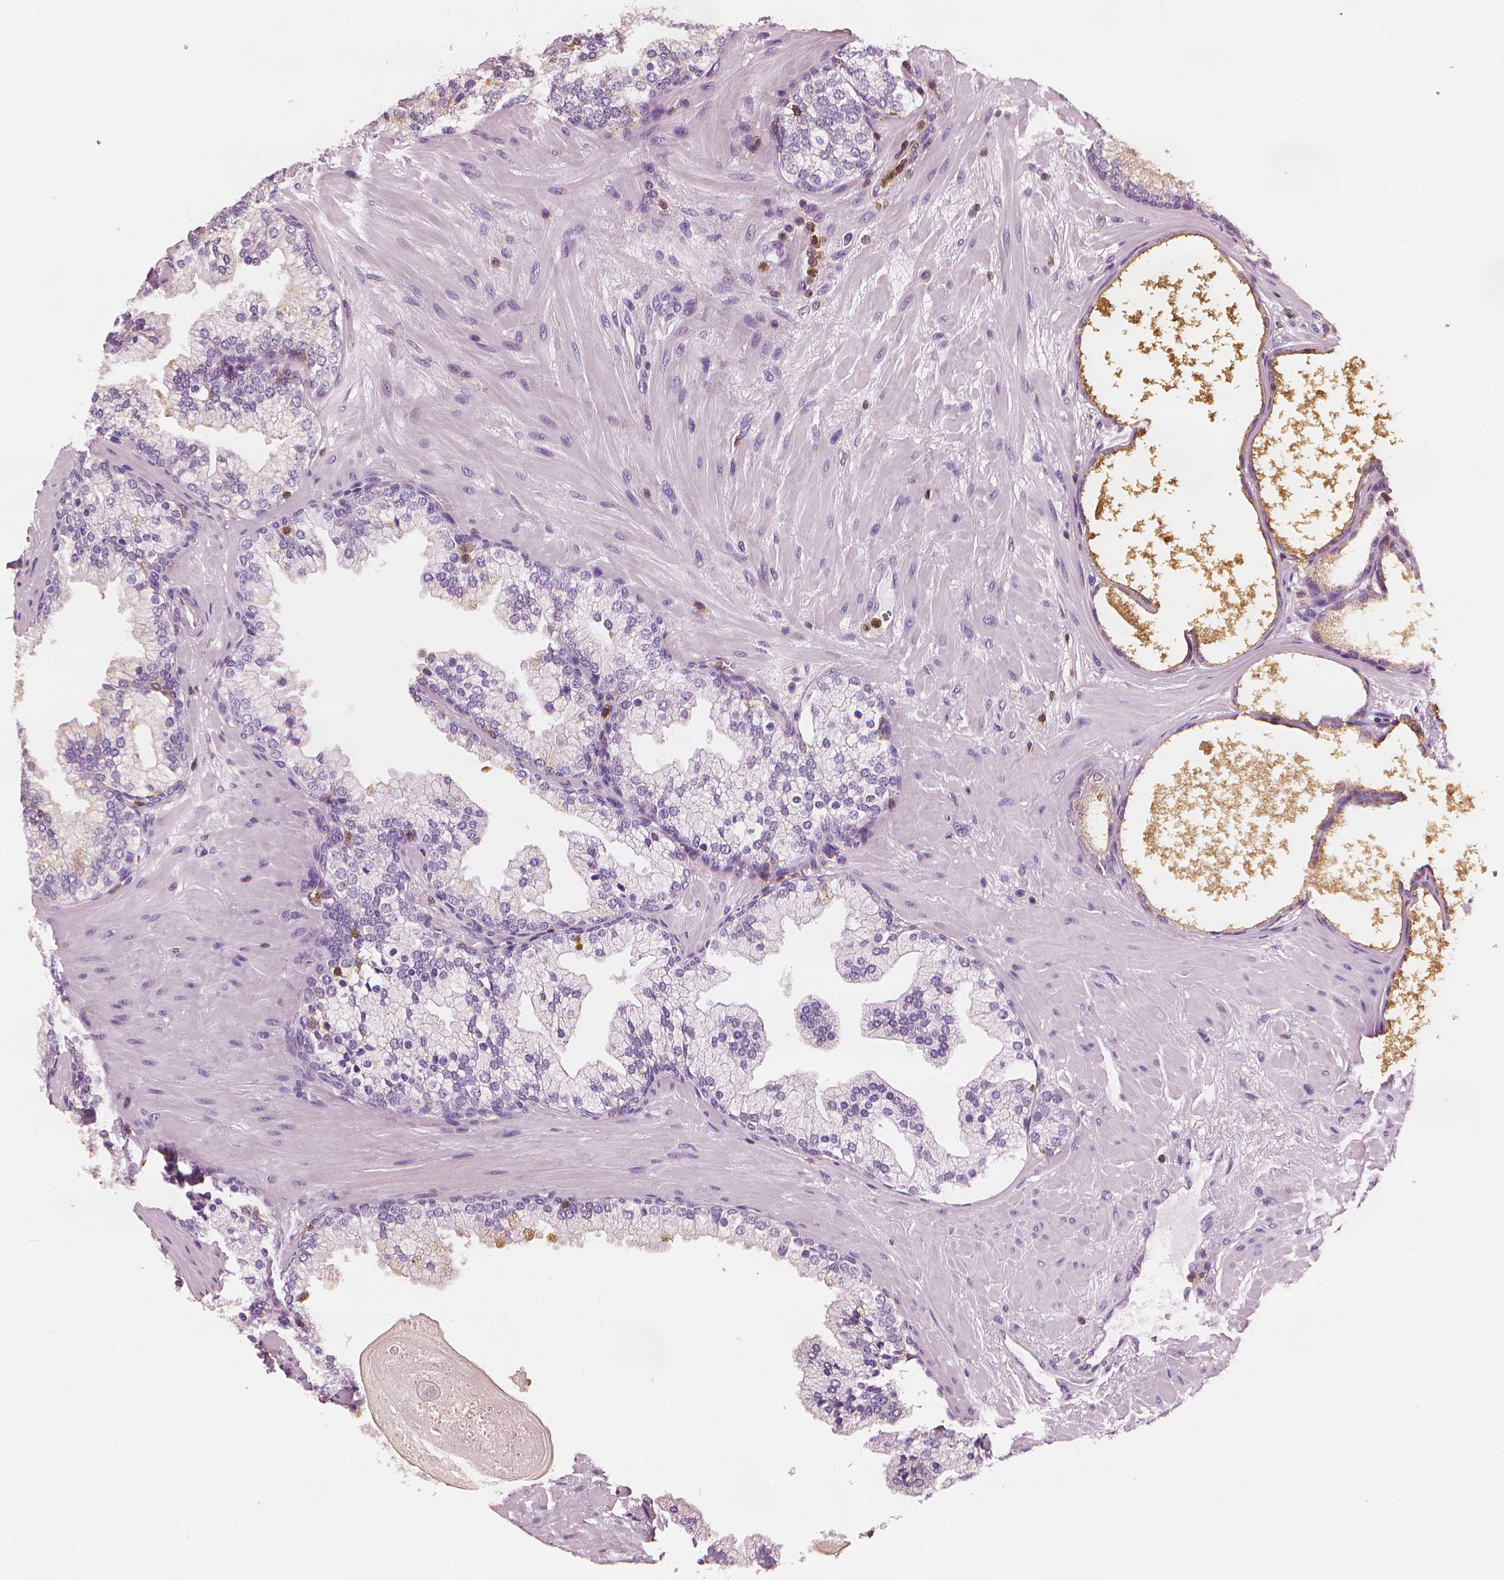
{"staining": {"intensity": "weak", "quantity": "<25%", "location": "cytoplasmic/membranous"}, "tissue": "prostate", "cell_type": "Glandular cells", "image_type": "normal", "snomed": [{"axis": "morphology", "description": "Normal tissue, NOS"}, {"axis": "topography", "description": "Prostate"}, {"axis": "topography", "description": "Peripheral nerve tissue"}], "caption": "There is no significant staining in glandular cells of prostate. Nuclei are stained in blue.", "gene": "PTPRC", "patient": {"sex": "male", "age": 61}}